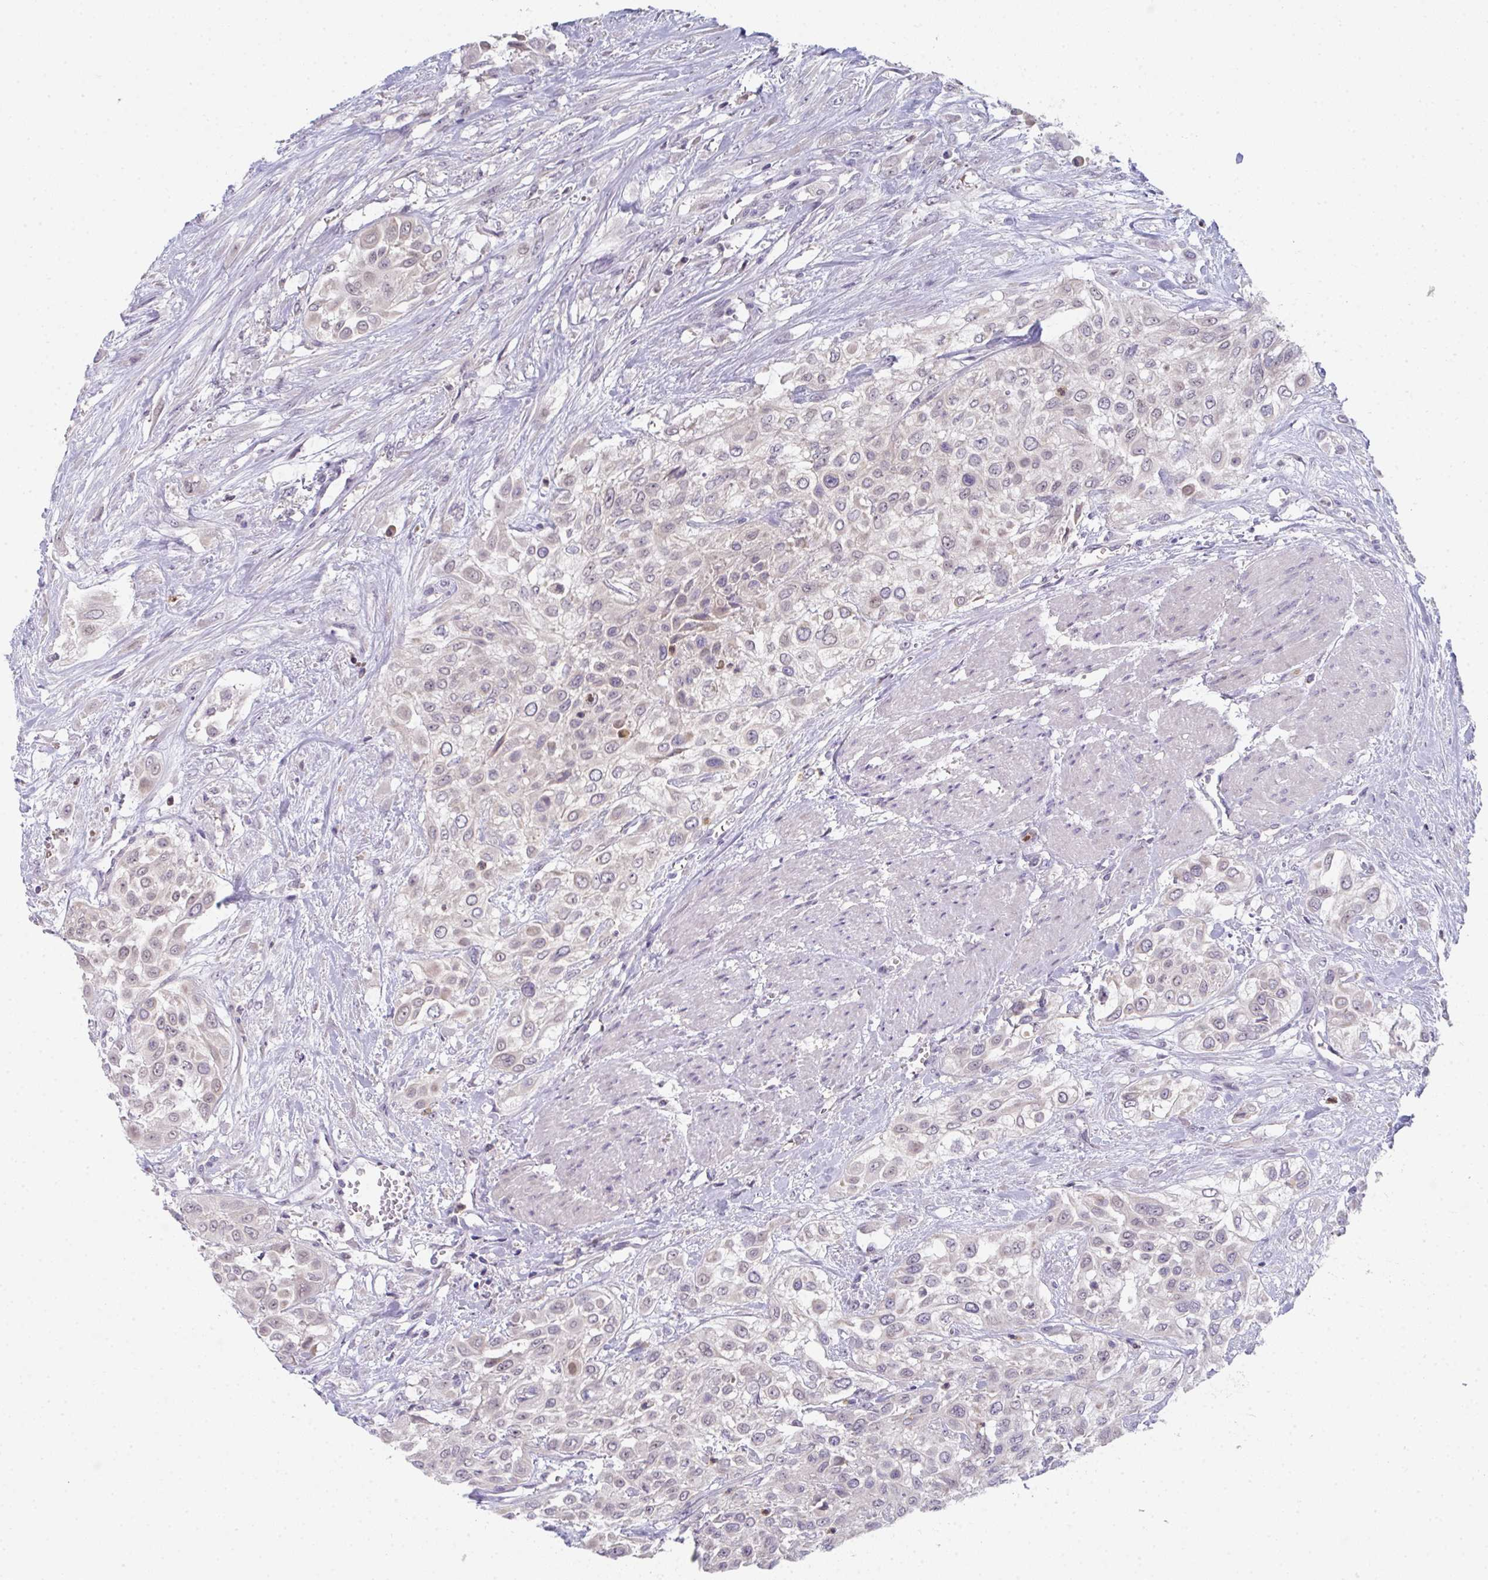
{"staining": {"intensity": "weak", "quantity": "25%-75%", "location": "nuclear"}, "tissue": "urothelial cancer", "cell_type": "Tumor cells", "image_type": "cancer", "snomed": [{"axis": "morphology", "description": "Urothelial carcinoma, High grade"}, {"axis": "topography", "description": "Urinary bladder"}], "caption": "High-grade urothelial carcinoma stained for a protein (brown) demonstrates weak nuclear positive expression in approximately 25%-75% of tumor cells.", "gene": "RIOK1", "patient": {"sex": "male", "age": 57}}